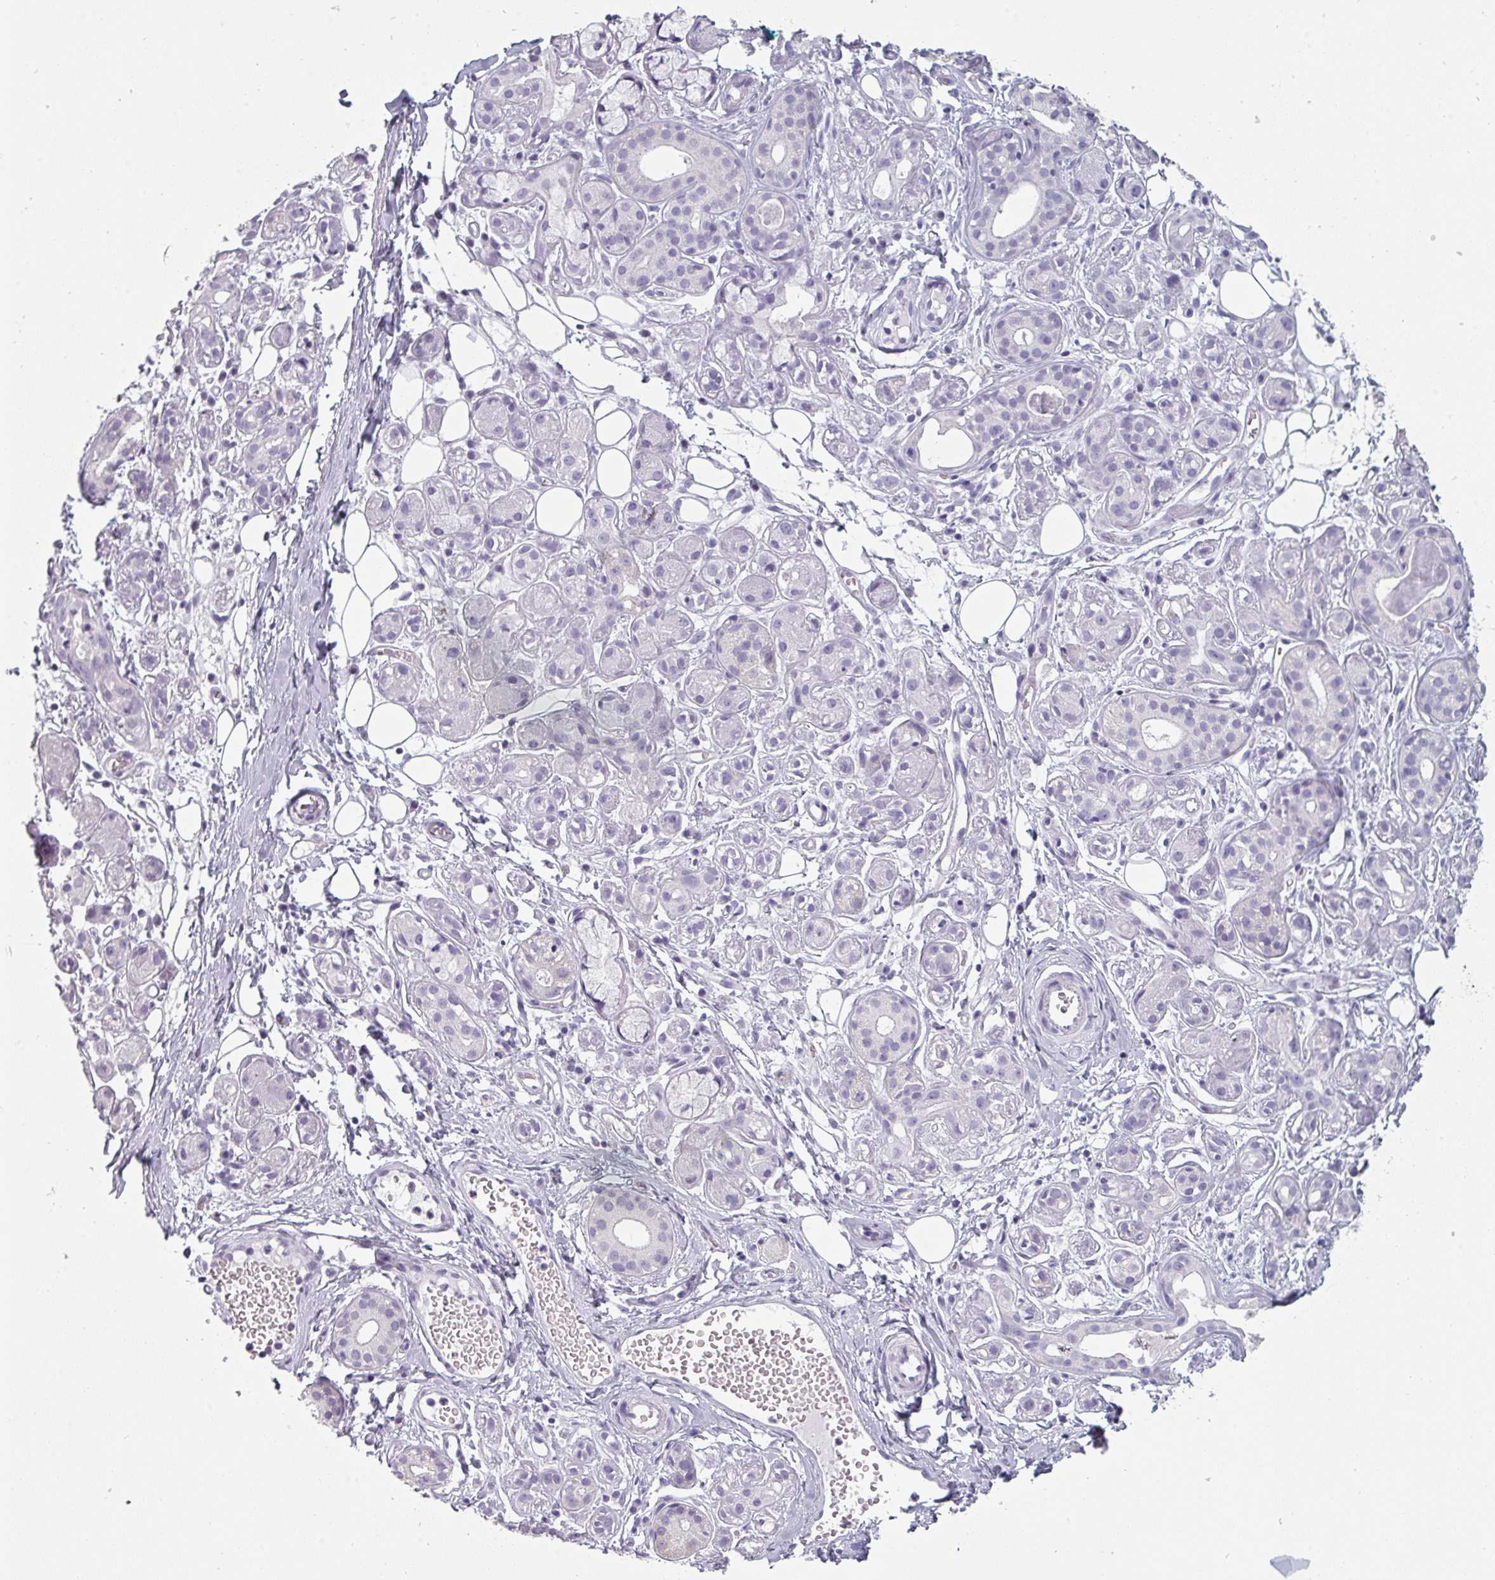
{"staining": {"intensity": "negative", "quantity": "none", "location": "none"}, "tissue": "salivary gland", "cell_type": "Glandular cells", "image_type": "normal", "snomed": [{"axis": "morphology", "description": "Normal tissue, NOS"}, {"axis": "topography", "description": "Salivary gland"}], "caption": "Photomicrograph shows no protein positivity in glandular cells of unremarkable salivary gland.", "gene": "SFTPA1", "patient": {"sex": "male", "age": 54}}